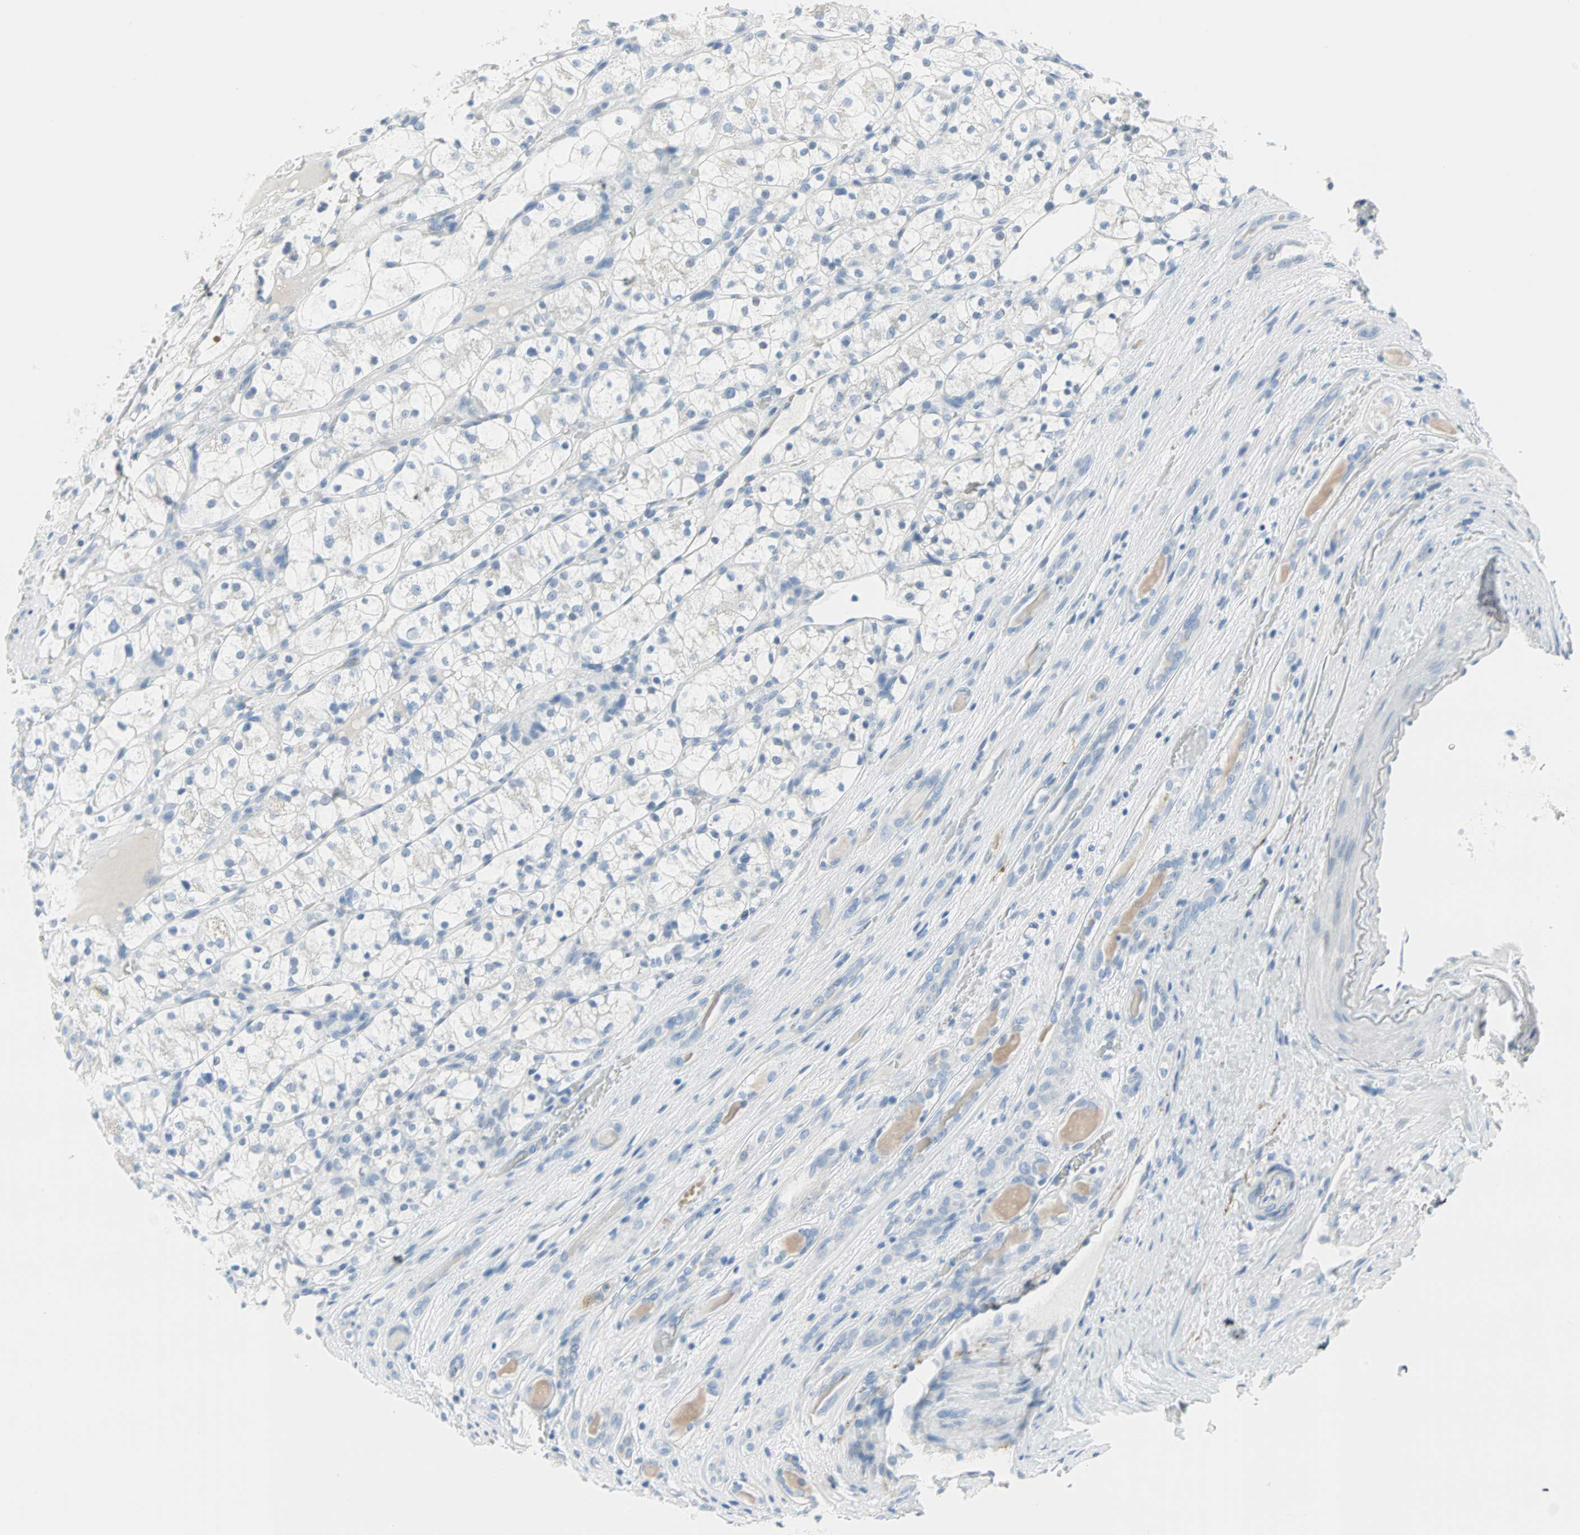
{"staining": {"intensity": "negative", "quantity": "none", "location": "none"}, "tissue": "renal cancer", "cell_type": "Tumor cells", "image_type": "cancer", "snomed": [{"axis": "morphology", "description": "Adenocarcinoma, NOS"}, {"axis": "topography", "description": "Kidney"}], "caption": "Immunohistochemistry (IHC) micrograph of neoplastic tissue: human renal cancer stained with DAB (3,3'-diaminobenzidine) demonstrates no significant protein positivity in tumor cells.", "gene": "STX1A", "patient": {"sex": "female", "age": 60}}